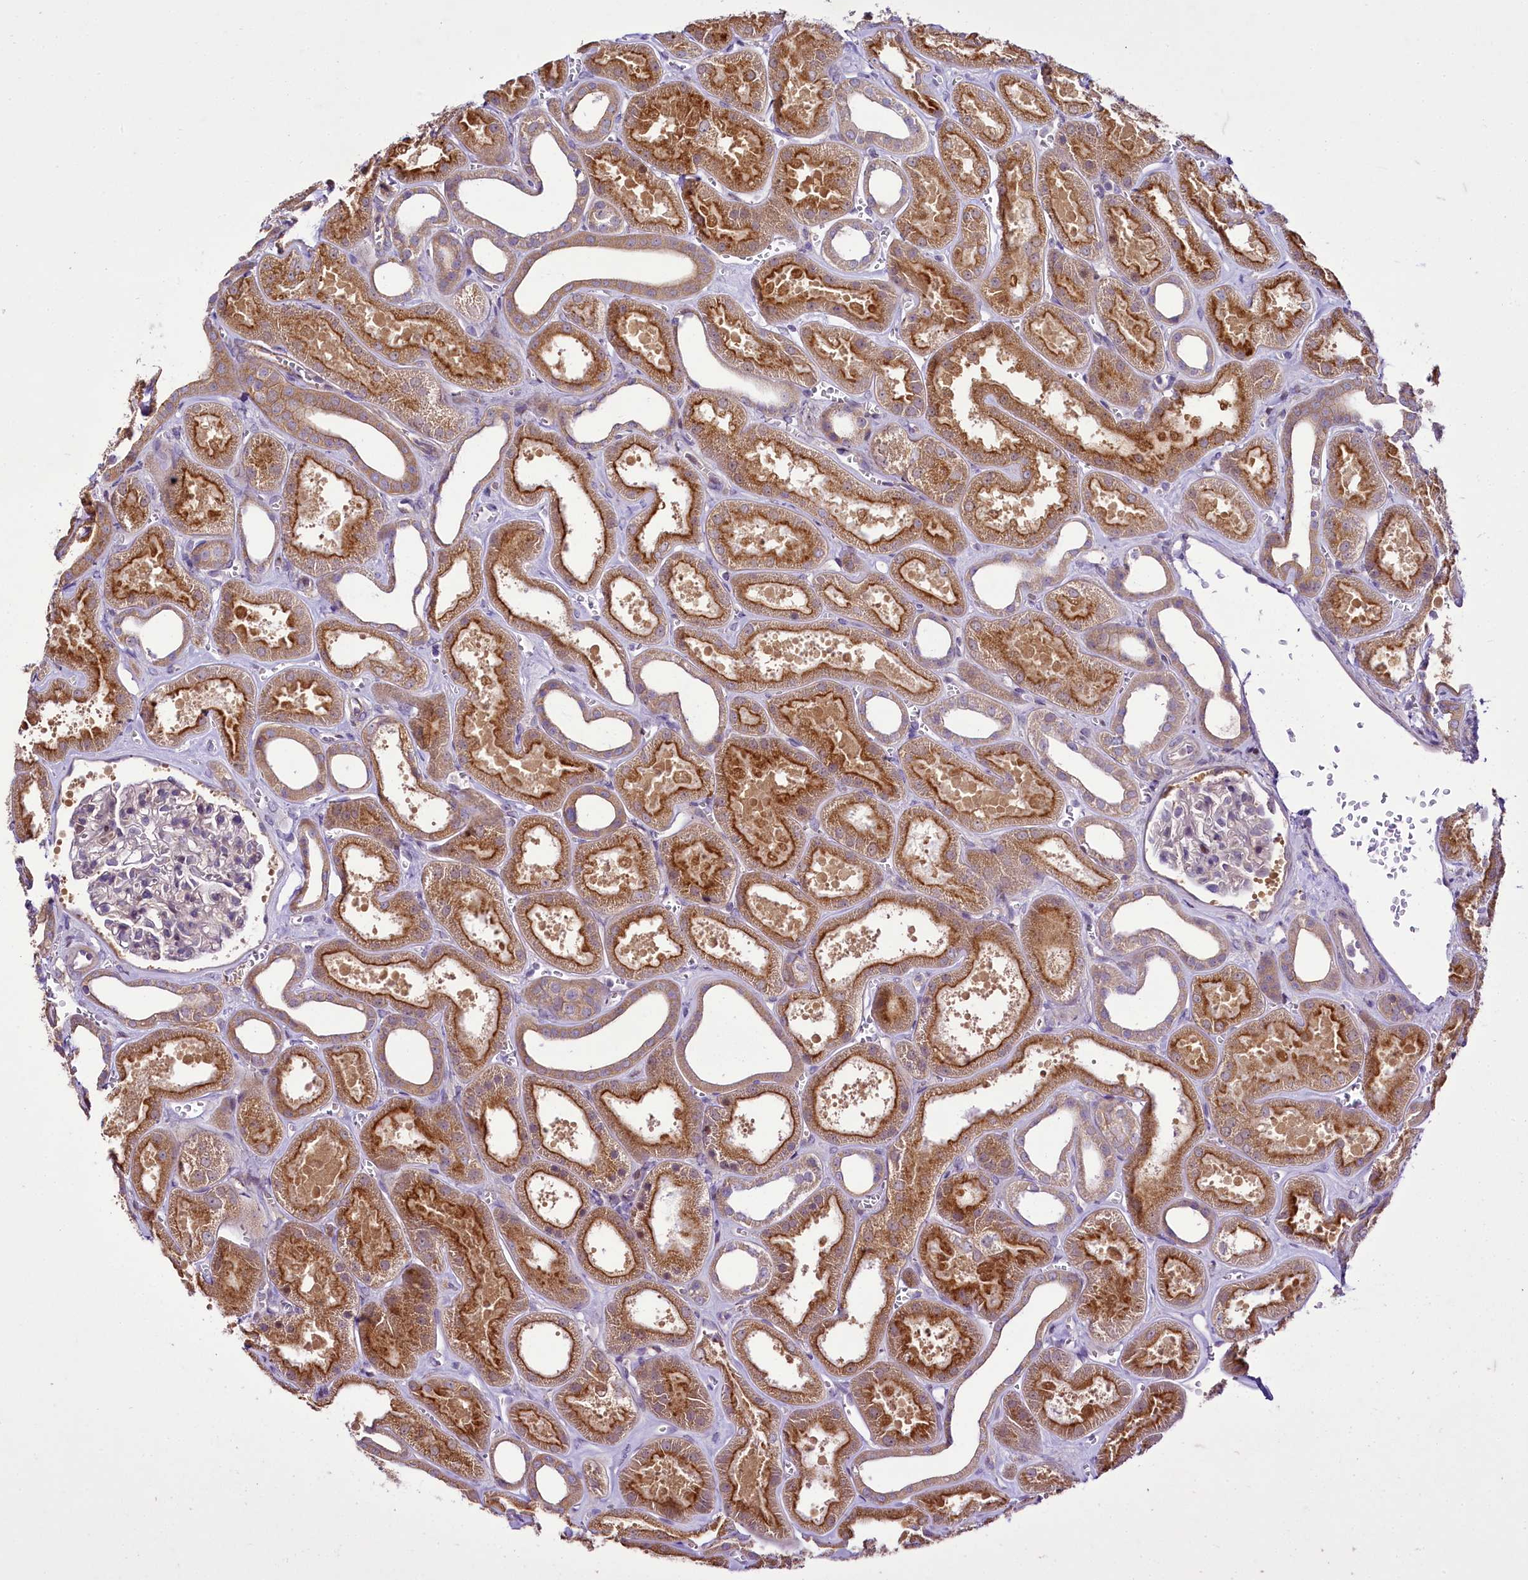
{"staining": {"intensity": "weak", "quantity": "<25%", "location": "nuclear"}, "tissue": "kidney", "cell_type": "Cells in glomeruli", "image_type": "normal", "snomed": [{"axis": "morphology", "description": "Normal tissue, NOS"}, {"axis": "morphology", "description": "Adenocarcinoma, NOS"}, {"axis": "topography", "description": "Kidney"}], "caption": "Immunohistochemistry (IHC) photomicrograph of normal human kidney stained for a protein (brown), which demonstrates no expression in cells in glomeruli.", "gene": "ZC3H12C", "patient": {"sex": "female", "age": 68}}